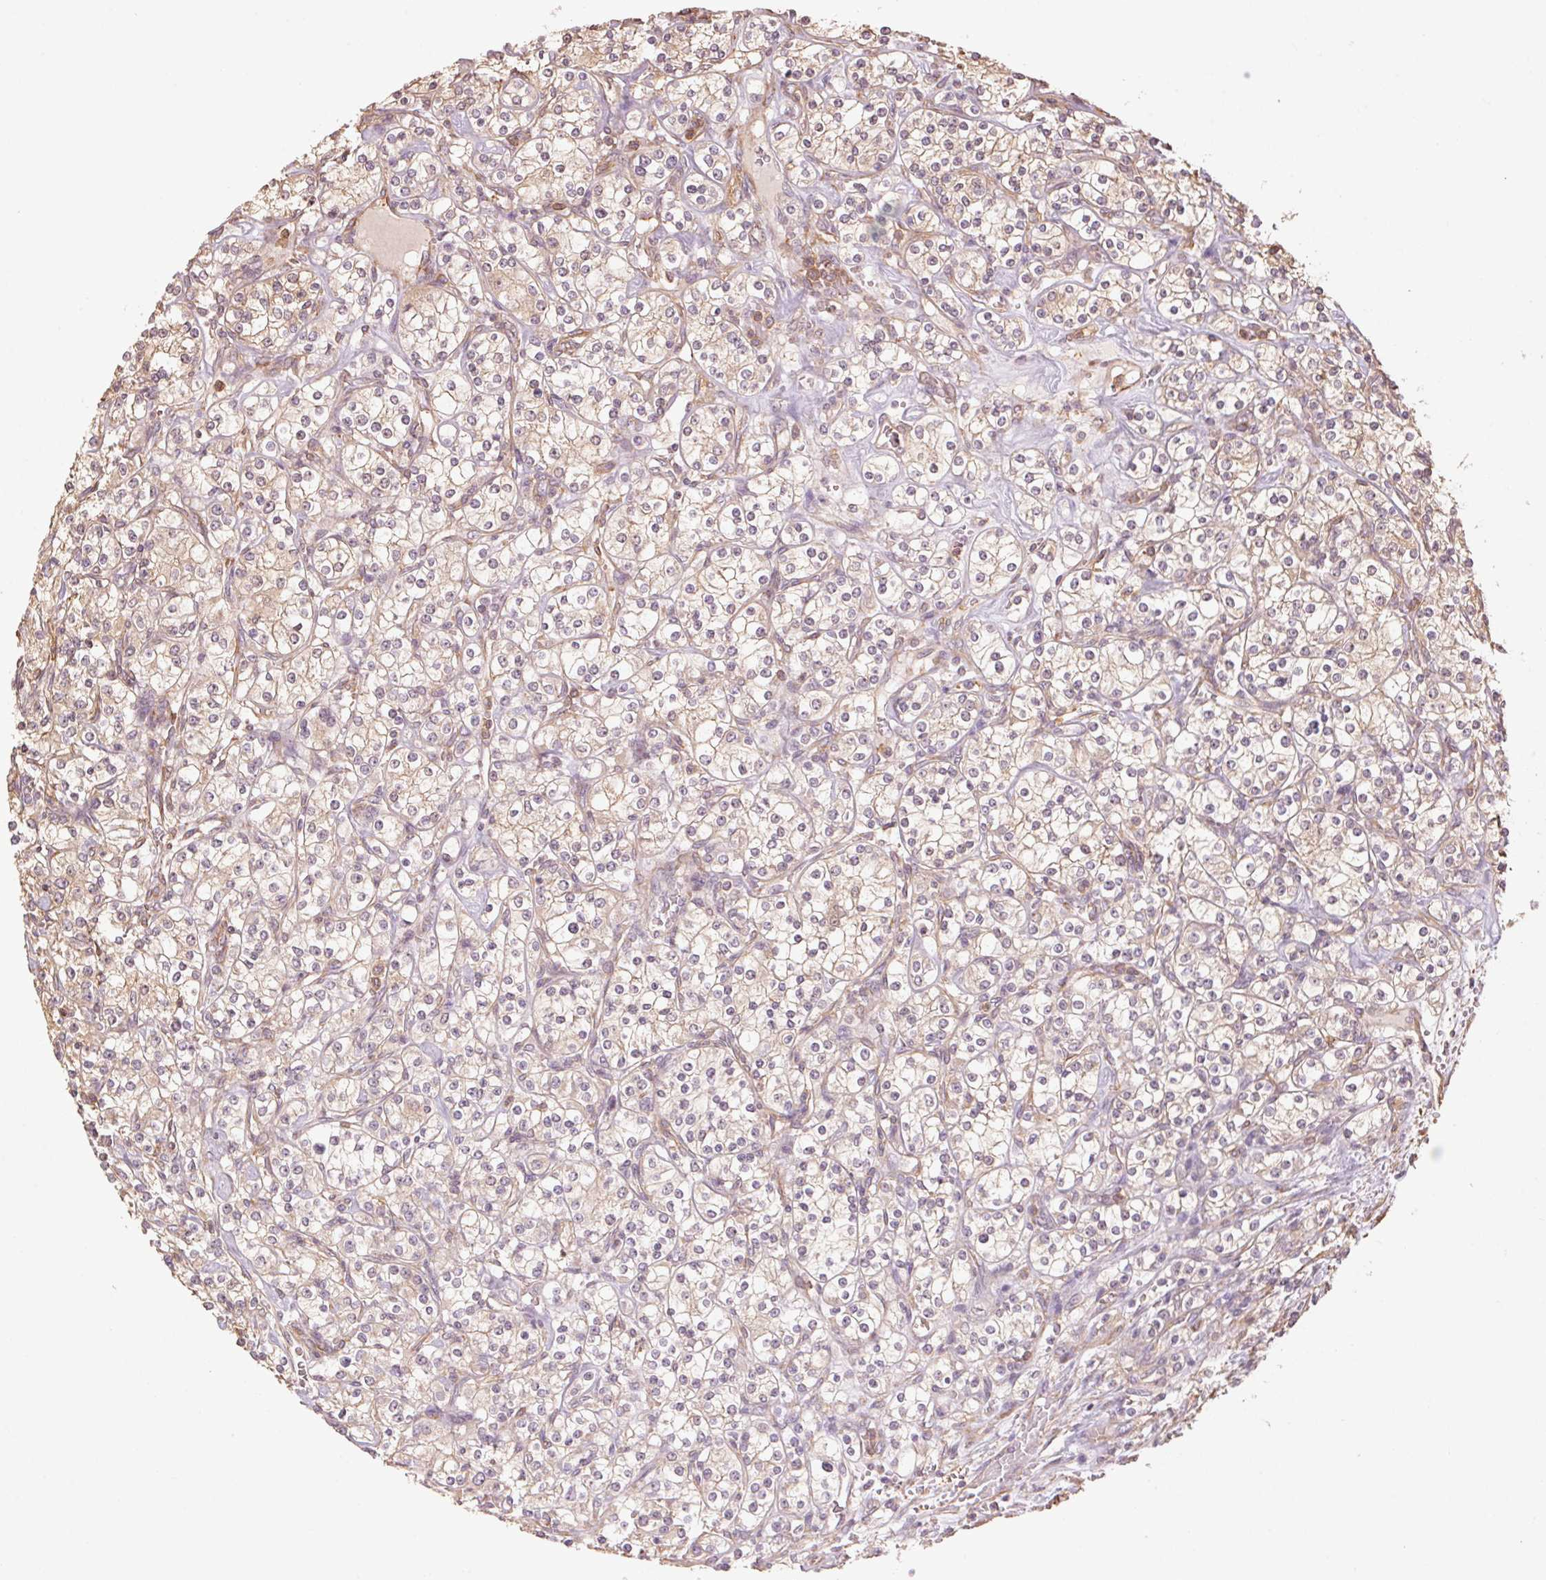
{"staining": {"intensity": "weak", "quantity": ">75%", "location": "cytoplasmic/membranous"}, "tissue": "renal cancer", "cell_type": "Tumor cells", "image_type": "cancer", "snomed": [{"axis": "morphology", "description": "Adenocarcinoma, NOS"}, {"axis": "topography", "description": "Kidney"}], "caption": "A brown stain shows weak cytoplasmic/membranous staining of a protein in adenocarcinoma (renal) tumor cells.", "gene": "QDPR", "patient": {"sex": "male", "age": 77}}